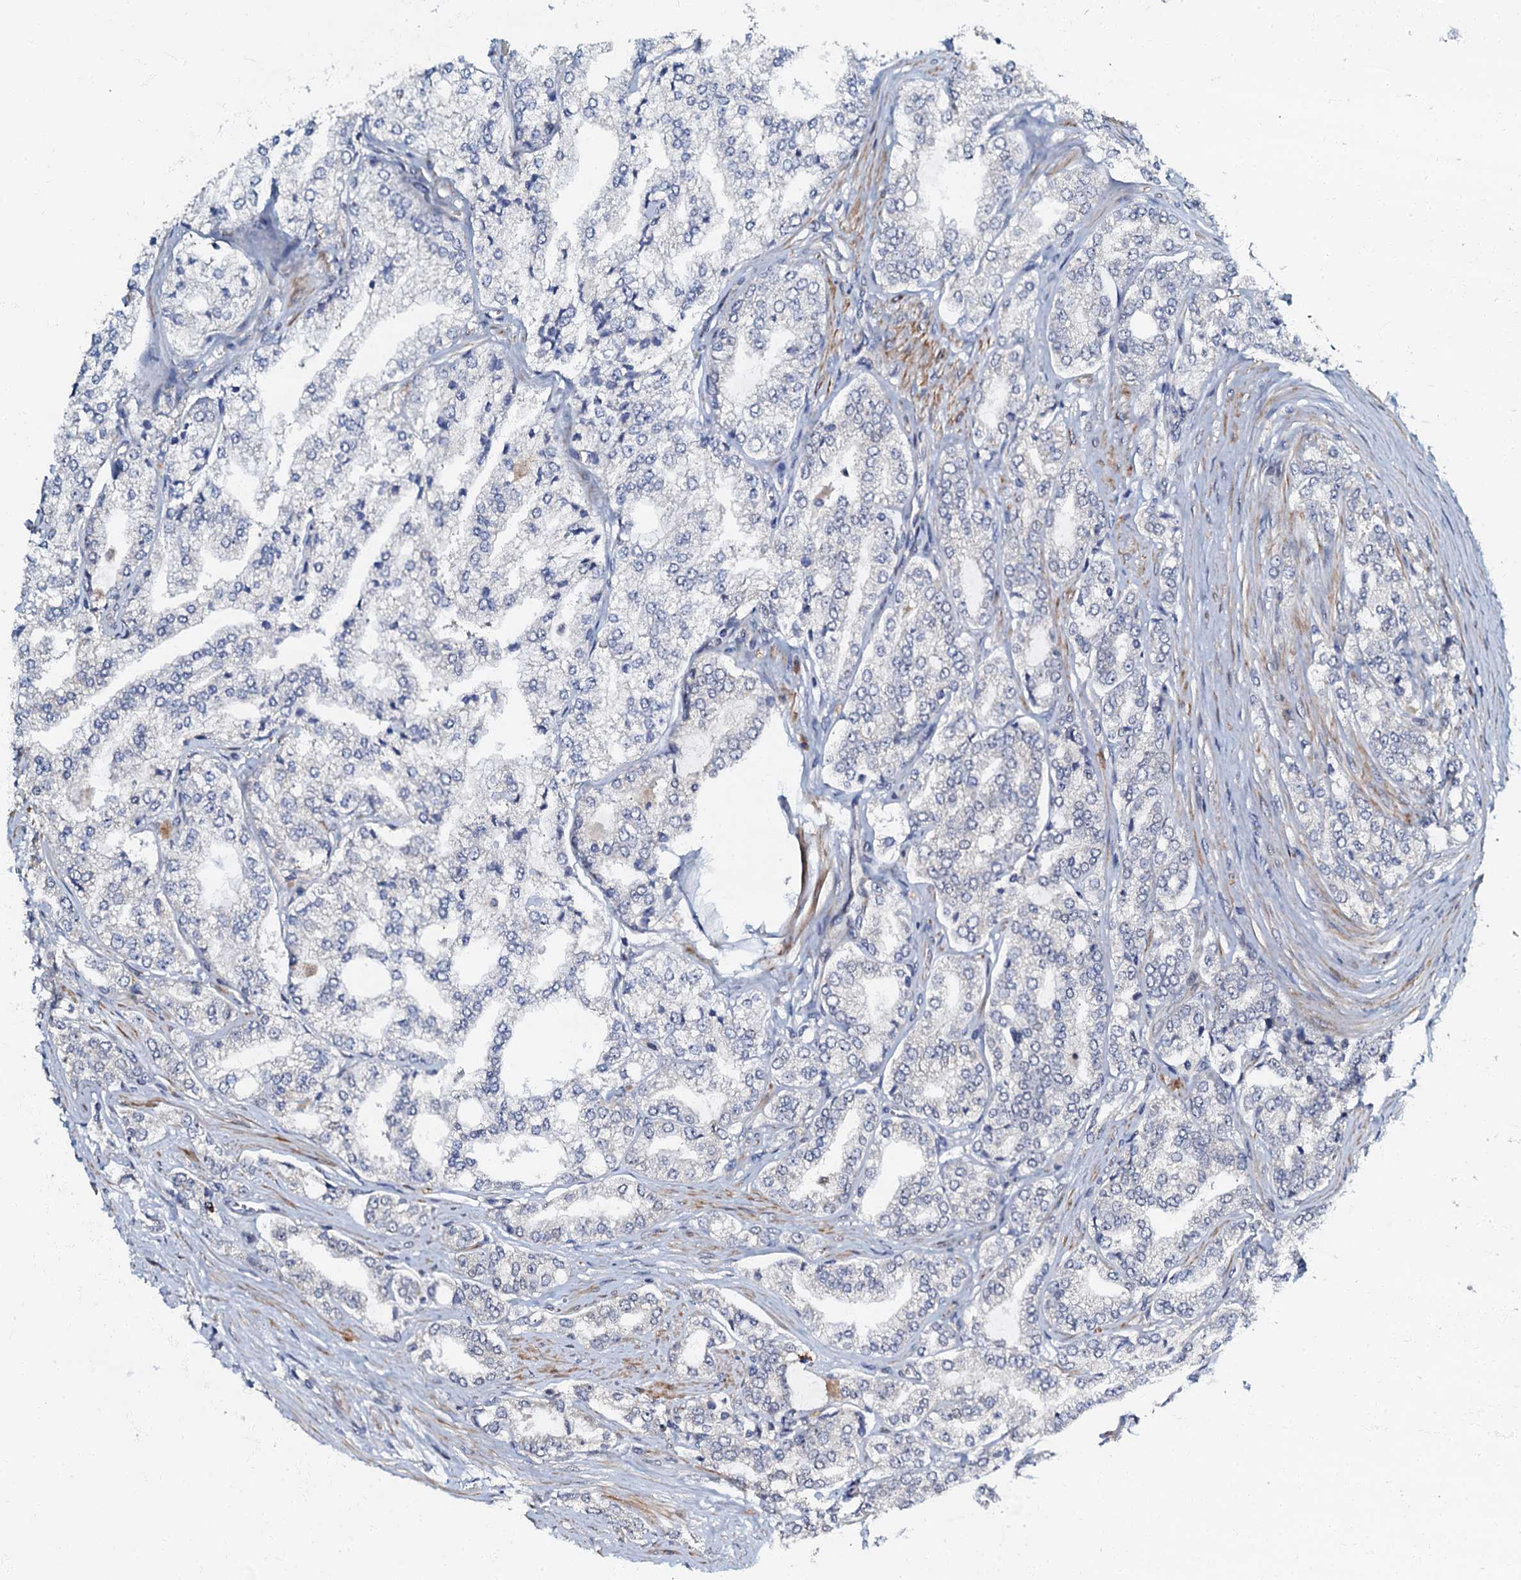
{"staining": {"intensity": "negative", "quantity": "none", "location": "none"}, "tissue": "prostate cancer", "cell_type": "Tumor cells", "image_type": "cancer", "snomed": [{"axis": "morphology", "description": "Adenocarcinoma, High grade"}, {"axis": "topography", "description": "Prostate"}], "caption": "DAB (3,3'-diaminobenzidine) immunohistochemical staining of prostate cancer (high-grade adenocarcinoma) demonstrates no significant expression in tumor cells.", "gene": "OLAH", "patient": {"sex": "male", "age": 64}}